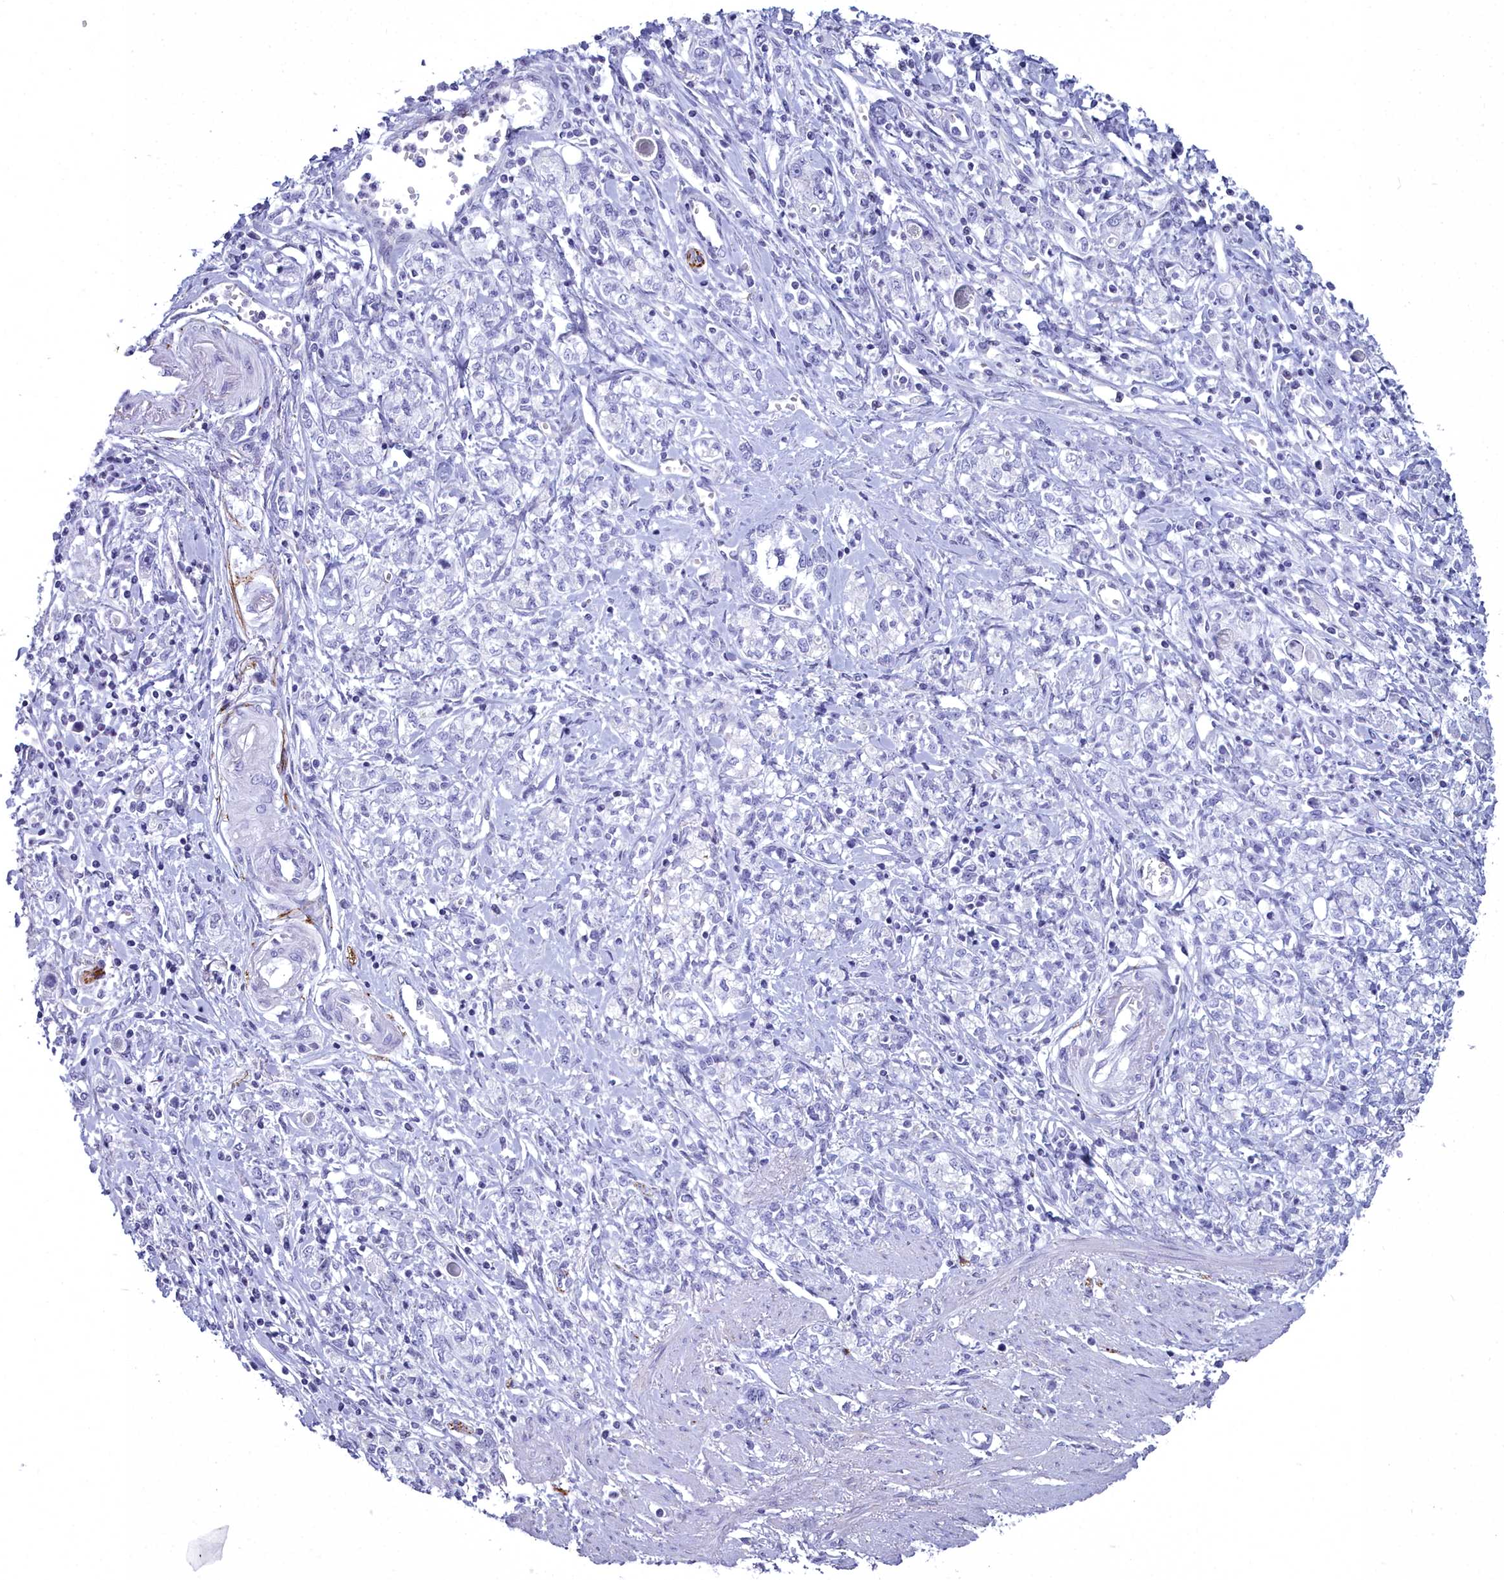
{"staining": {"intensity": "negative", "quantity": "none", "location": "none"}, "tissue": "stomach cancer", "cell_type": "Tumor cells", "image_type": "cancer", "snomed": [{"axis": "morphology", "description": "Adenocarcinoma, NOS"}, {"axis": "topography", "description": "Stomach"}], "caption": "High magnification brightfield microscopy of stomach cancer (adenocarcinoma) stained with DAB (3,3'-diaminobenzidine) (brown) and counterstained with hematoxylin (blue): tumor cells show no significant positivity. Brightfield microscopy of immunohistochemistry (IHC) stained with DAB (brown) and hematoxylin (blue), captured at high magnification.", "gene": "MAP6", "patient": {"sex": "female", "age": 76}}